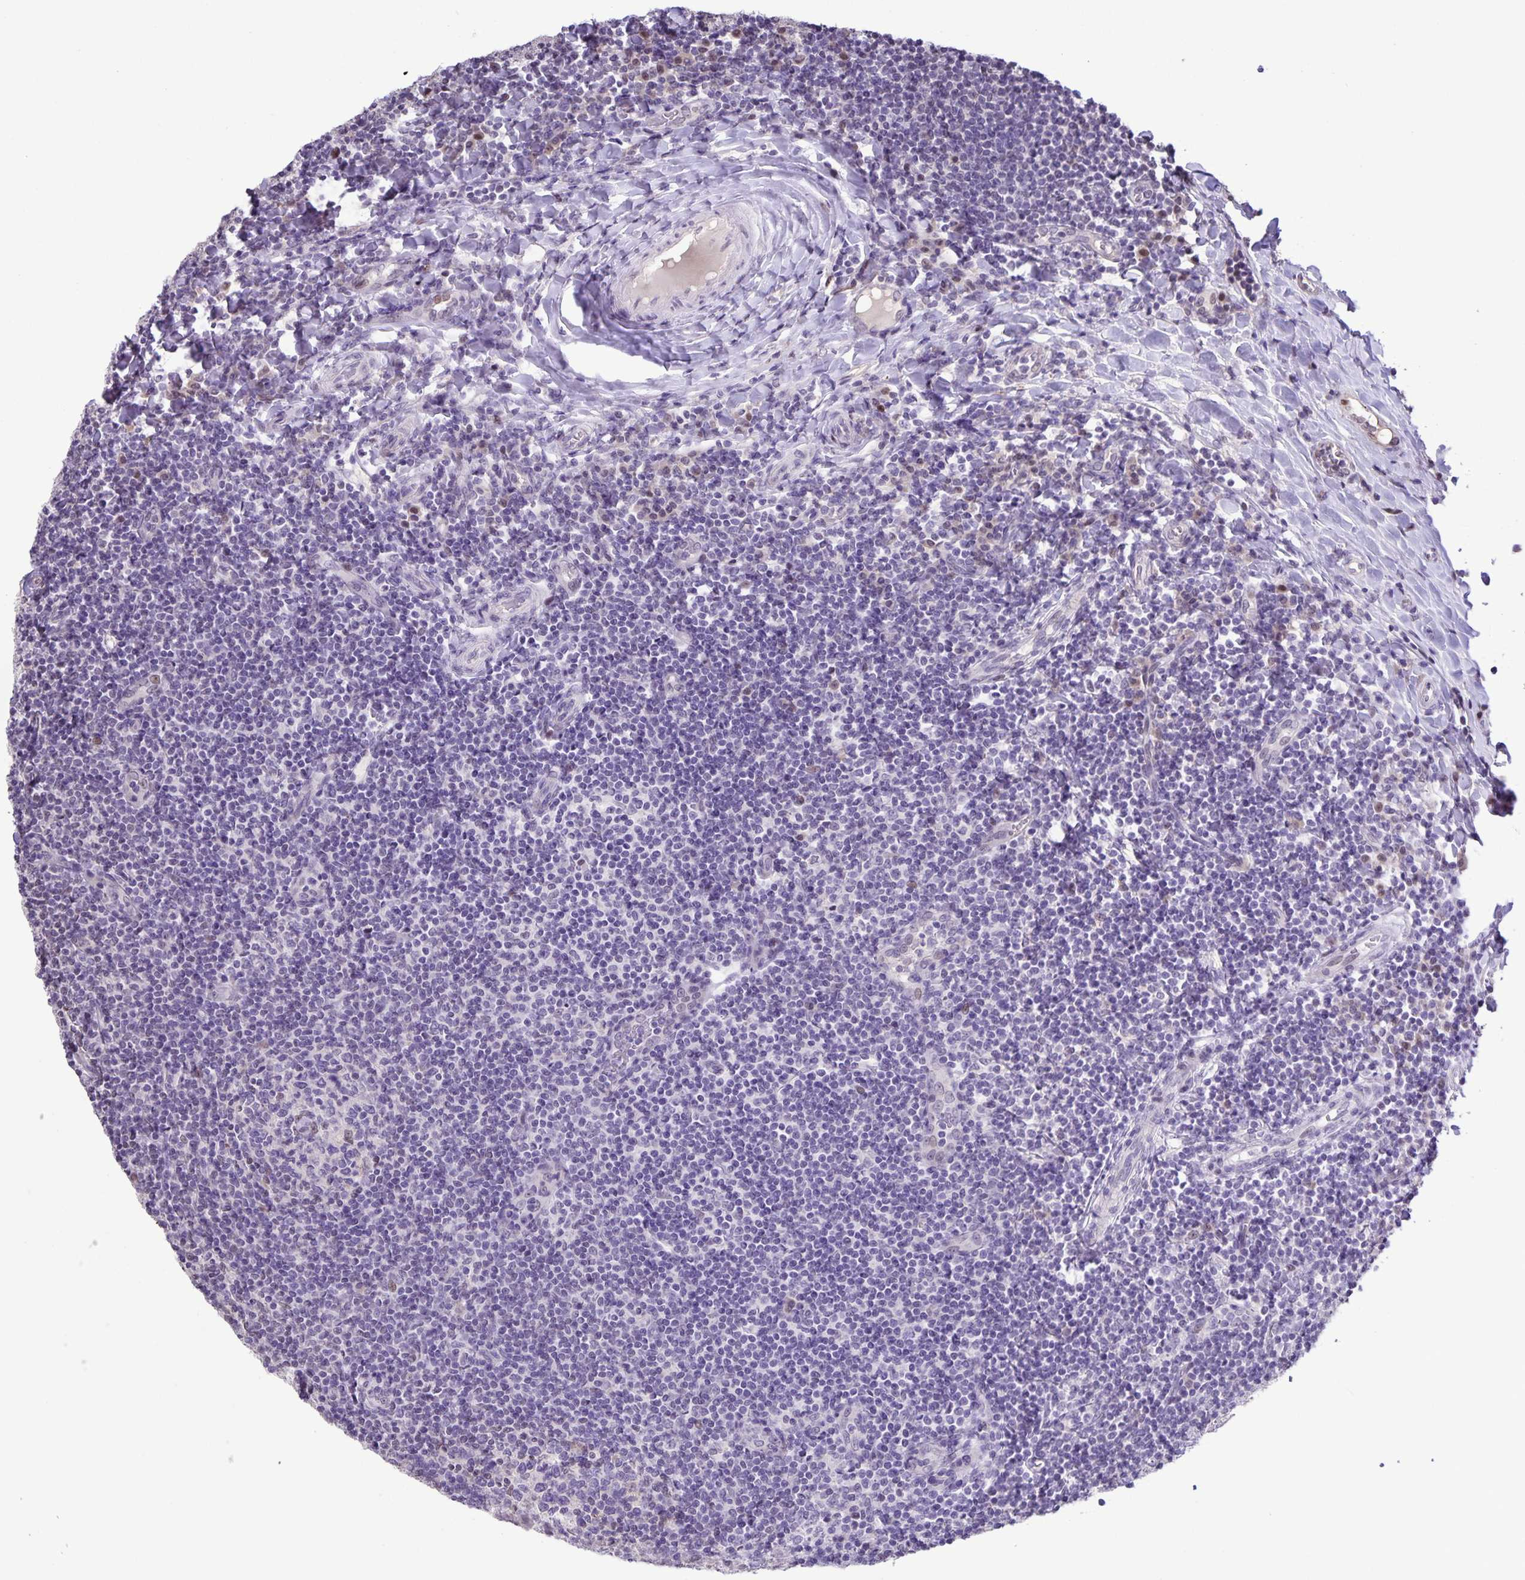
{"staining": {"intensity": "negative", "quantity": "none", "location": "none"}, "tissue": "tonsil", "cell_type": "Germinal center cells", "image_type": "normal", "snomed": [{"axis": "morphology", "description": "Normal tissue, NOS"}, {"axis": "topography", "description": "Tonsil"}], "caption": "An immunohistochemistry image of benign tonsil is shown. There is no staining in germinal center cells of tonsil. (Immunohistochemistry, brightfield microscopy, high magnification).", "gene": "ONECUT2", "patient": {"sex": "female", "age": 10}}